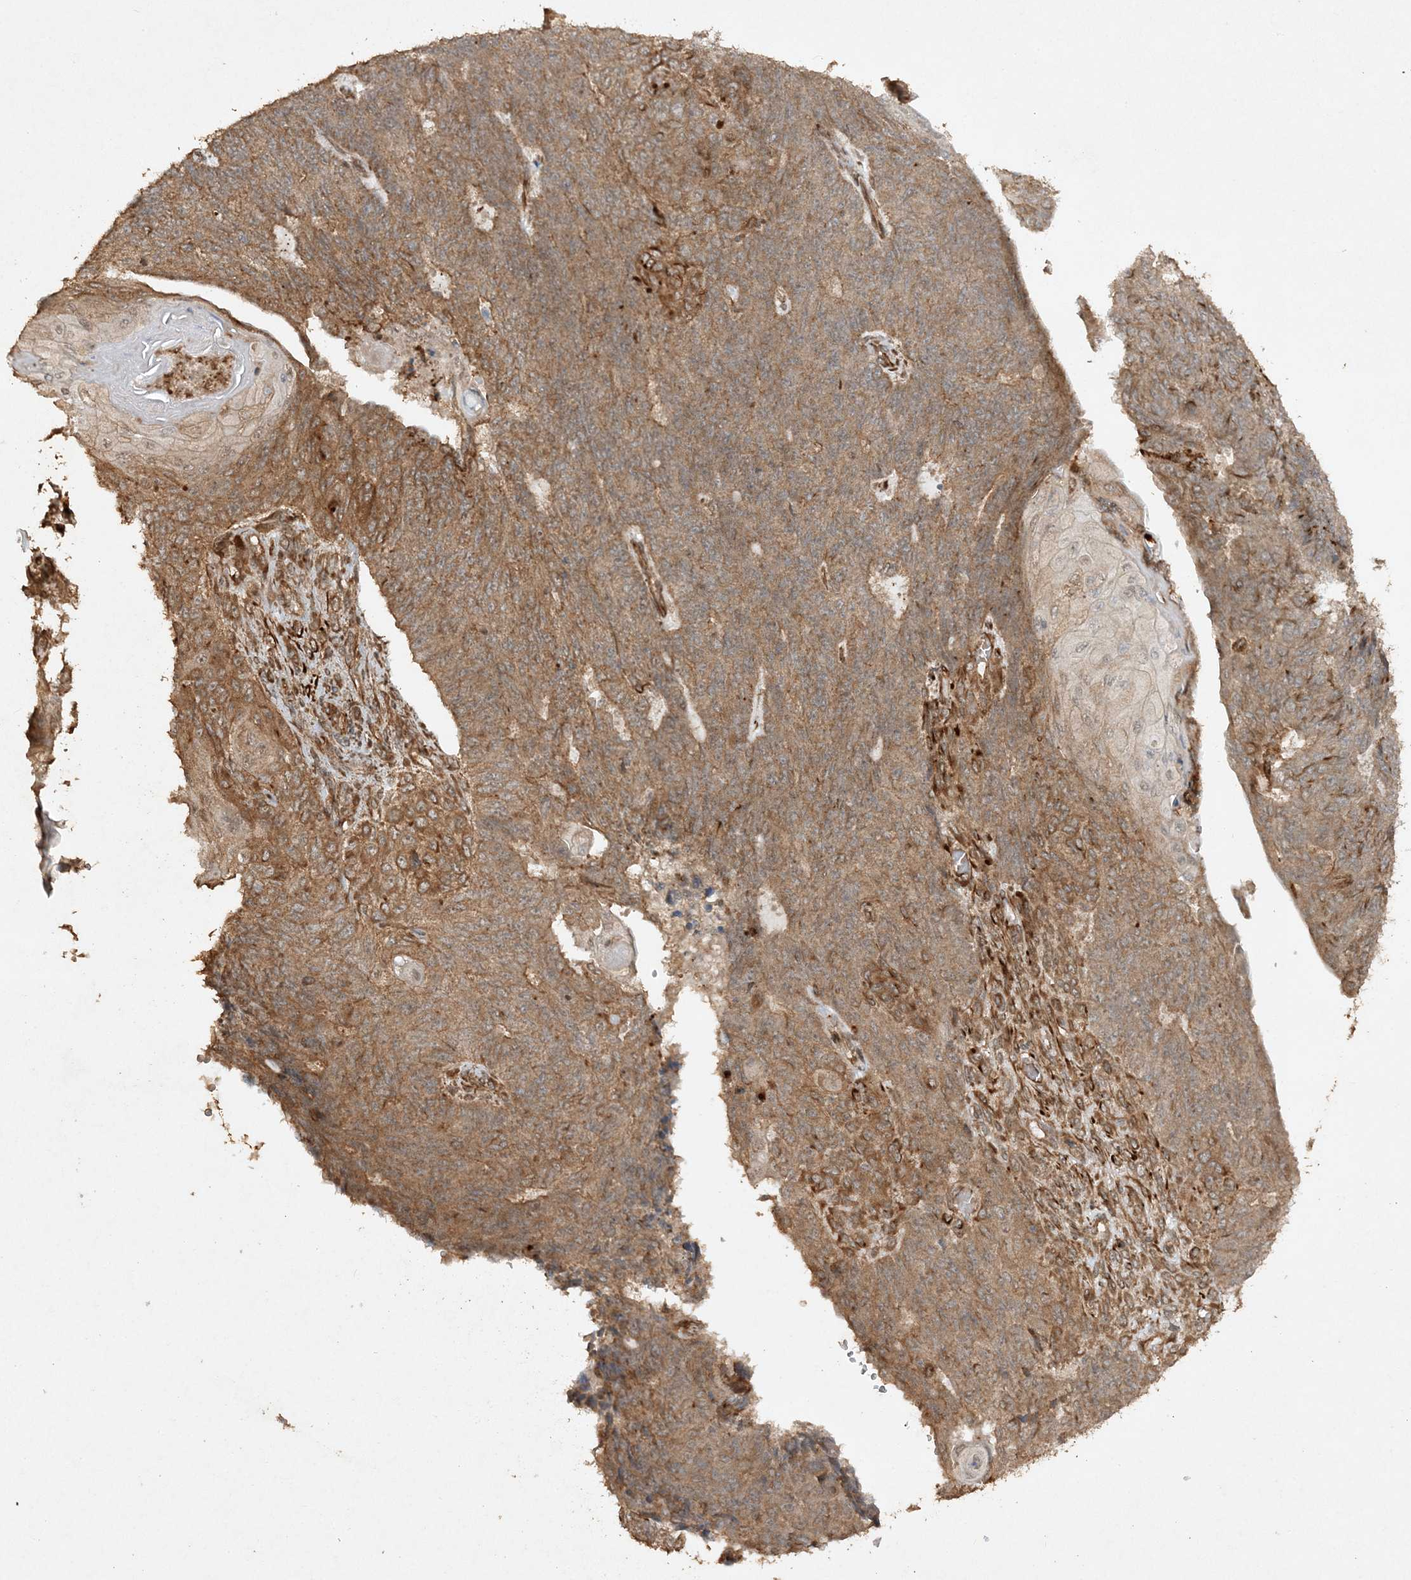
{"staining": {"intensity": "moderate", "quantity": ">75%", "location": "cytoplasmic/membranous"}, "tissue": "endometrial cancer", "cell_type": "Tumor cells", "image_type": "cancer", "snomed": [{"axis": "morphology", "description": "Adenocarcinoma, NOS"}, {"axis": "topography", "description": "Endometrium"}], "caption": "Endometrial cancer stained with a protein marker shows moderate staining in tumor cells.", "gene": "AVPI1", "patient": {"sex": "female", "age": 32}}